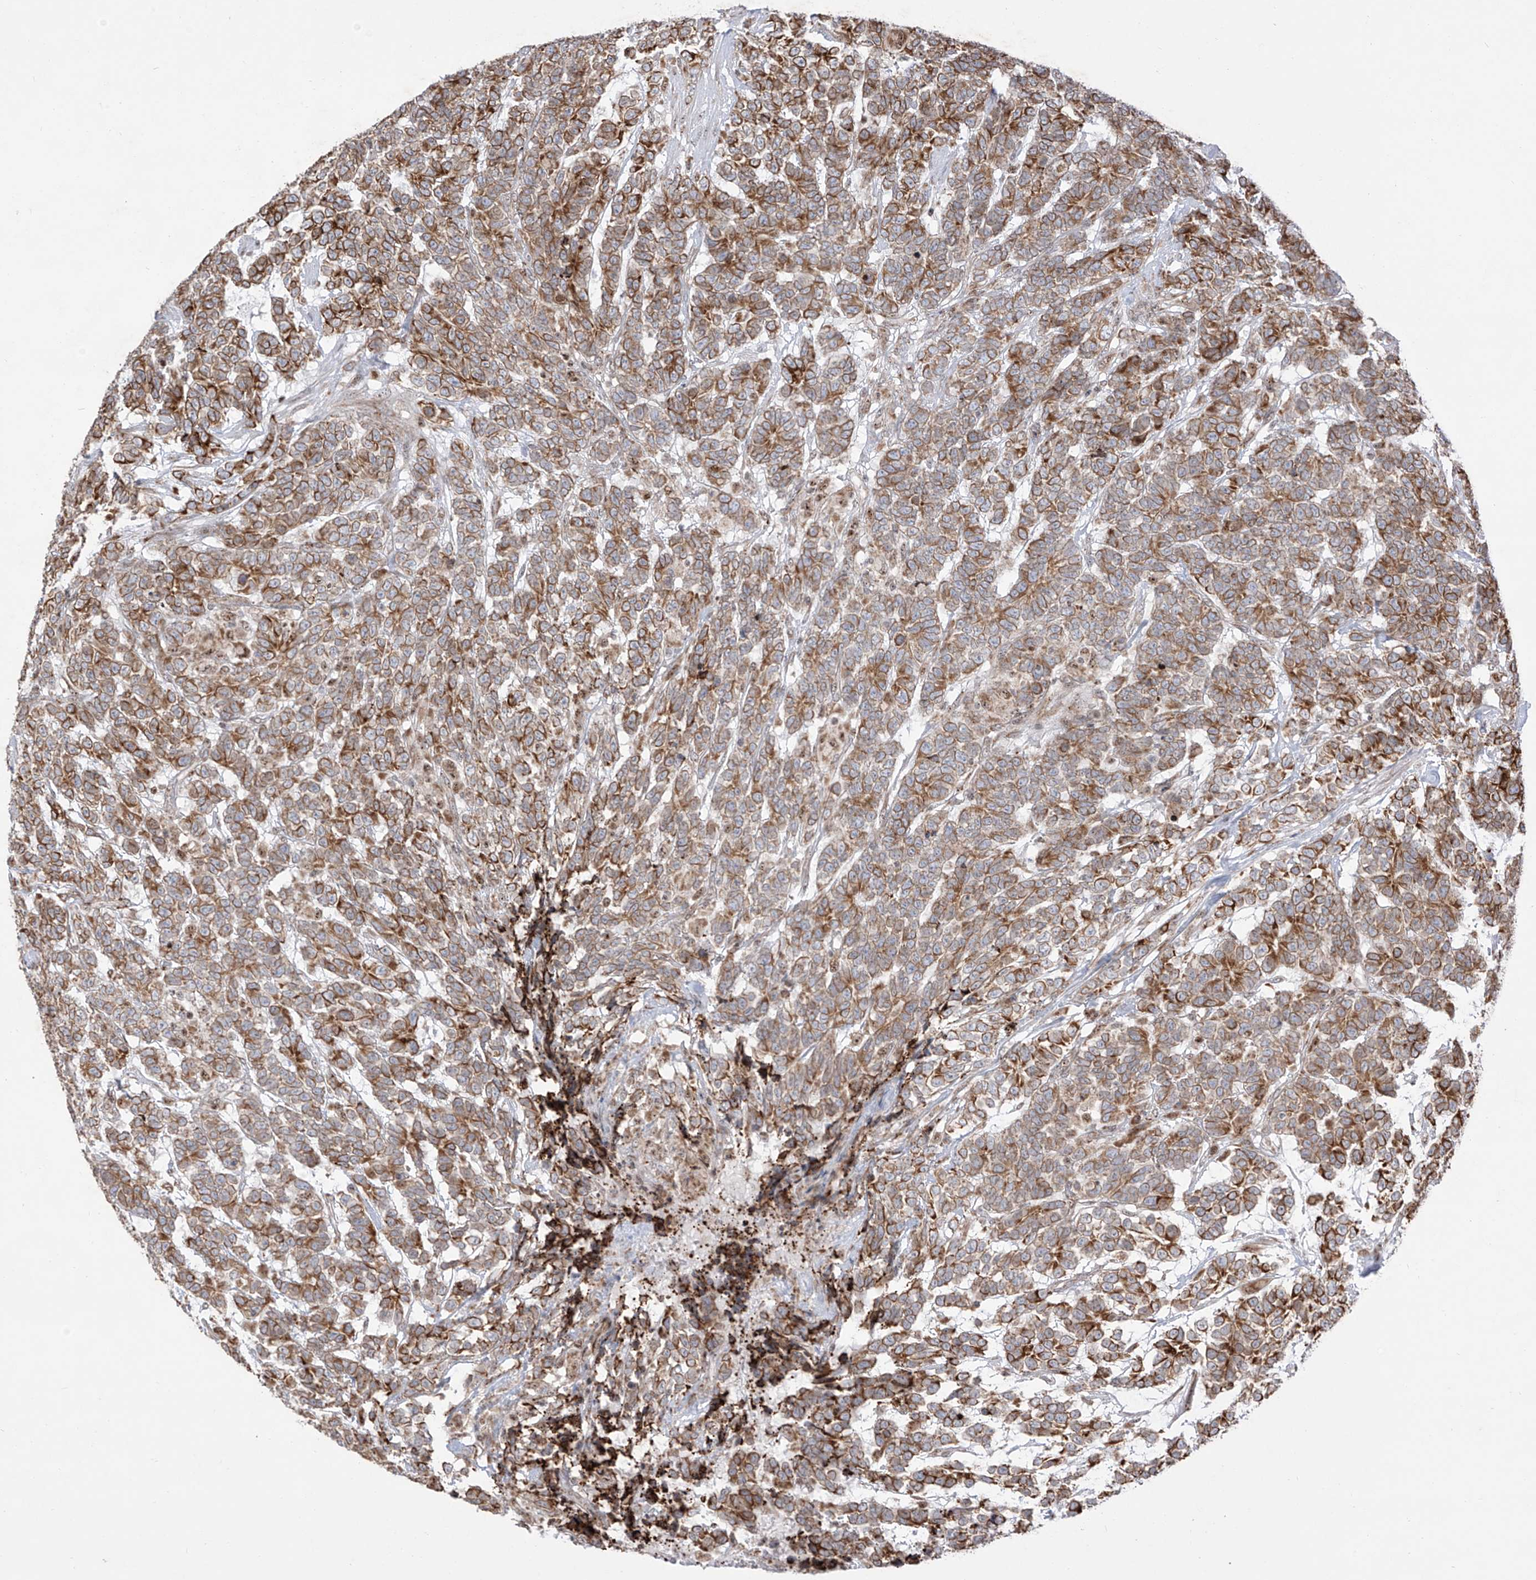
{"staining": {"intensity": "strong", "quantity": "25%-75%", "location": "cytoplasmic/membranous"}, "tissue": "testis cancer", "cell_type": "Tumor cells", "image_type": "cancer", "snomed": [{"axis": "morphology", "description": "Carcinoma, Embryonal, NOS"}, {"axis": "topography", "description": "Testis"}], "caption": "High-power microscopy captured an immunohistochemistry micrograph of embryonal carcinoma (testis), revealing strong cytoplasmic/membranous staining in approximately 25%-75% of tumor cells. Using DAB (brown) and hematoxylin (blue) stains, captured at high magnification using brightfield microscopy.", "gene": "ZBTB8A", "patient": {"sex": "male", "age": 26}}